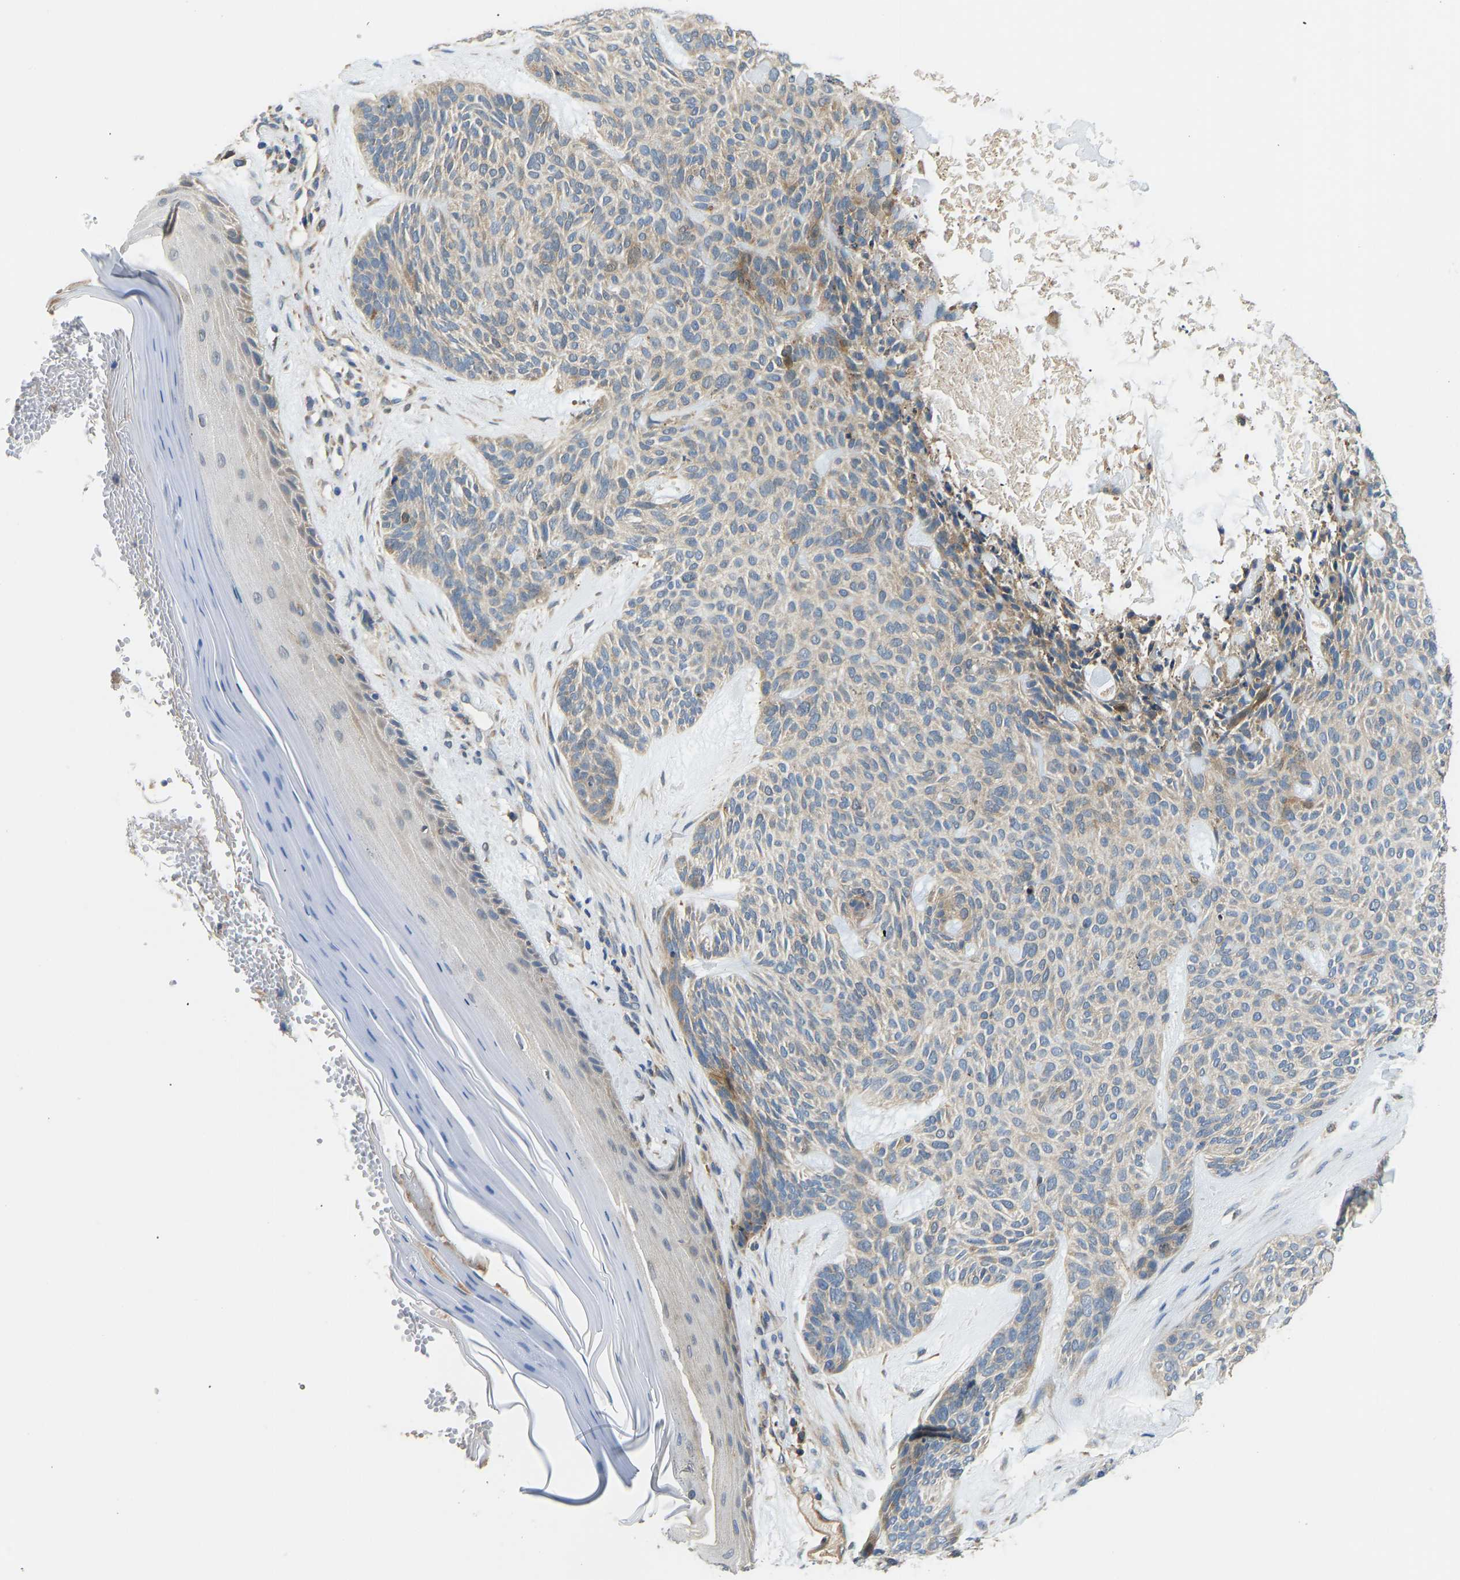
{"staining": {"intensity": "moderate", "quantity": "<25%", "location": "cytoplasmic/membranous"}, "tissue": "skin cancer", "cell_type": "Tumor cells", "image_type": "cancer", "snomed": [{"axis": "morphology", "description": "Basal cell carcinoma"}, {"axis": "topography", "description": "Skin"}], "caption": "A high-resolution image shows immunohistochemistry (IHC) staining of skin cancer, which exhibits moderate cytoplasmic/membranous expression in about <25% of tumor cells.", "gene": "RBP1", "patient": {"sex": "male", "age": 55}}